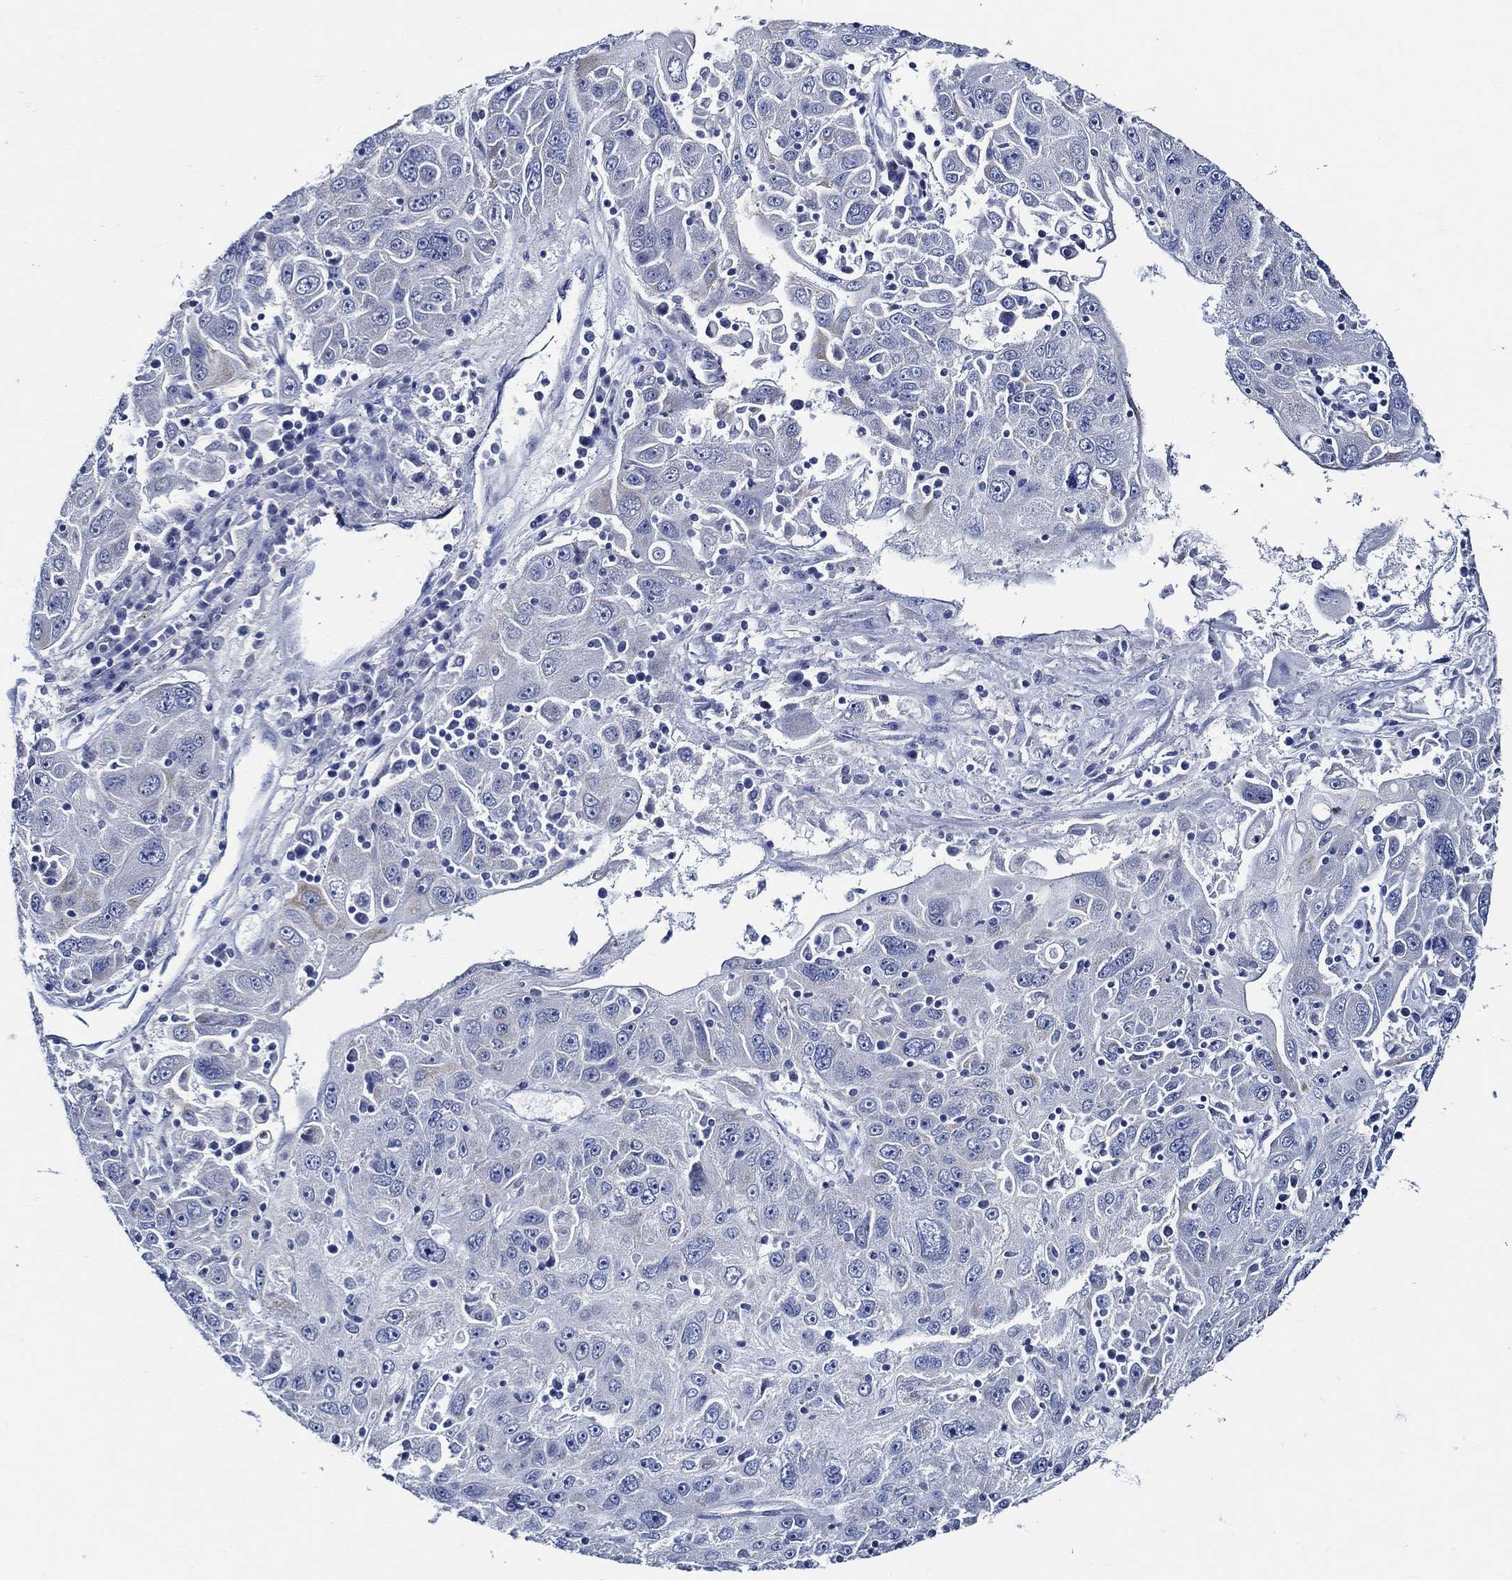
{"staining": {"intensity": "negative", "quantity": "none", "location": "none"}, "tissue": "stomach cancer", "cell_type": "Tumor cells", "image_type": "cancer", "snomed": [{"axis": "morphology", "description": "Adenocarcinoma, NOS"}, {"axis": "topography", "description": "Stomach"}], "caption": "High magnification brightfield microscopy of stomach cancer stained with DAB (brown) and counterstained with hematoxylin (blue): tumor cells show no significant expression.", "gene": "SKOR1", "patient": {"sex": "male", "age": 56}}